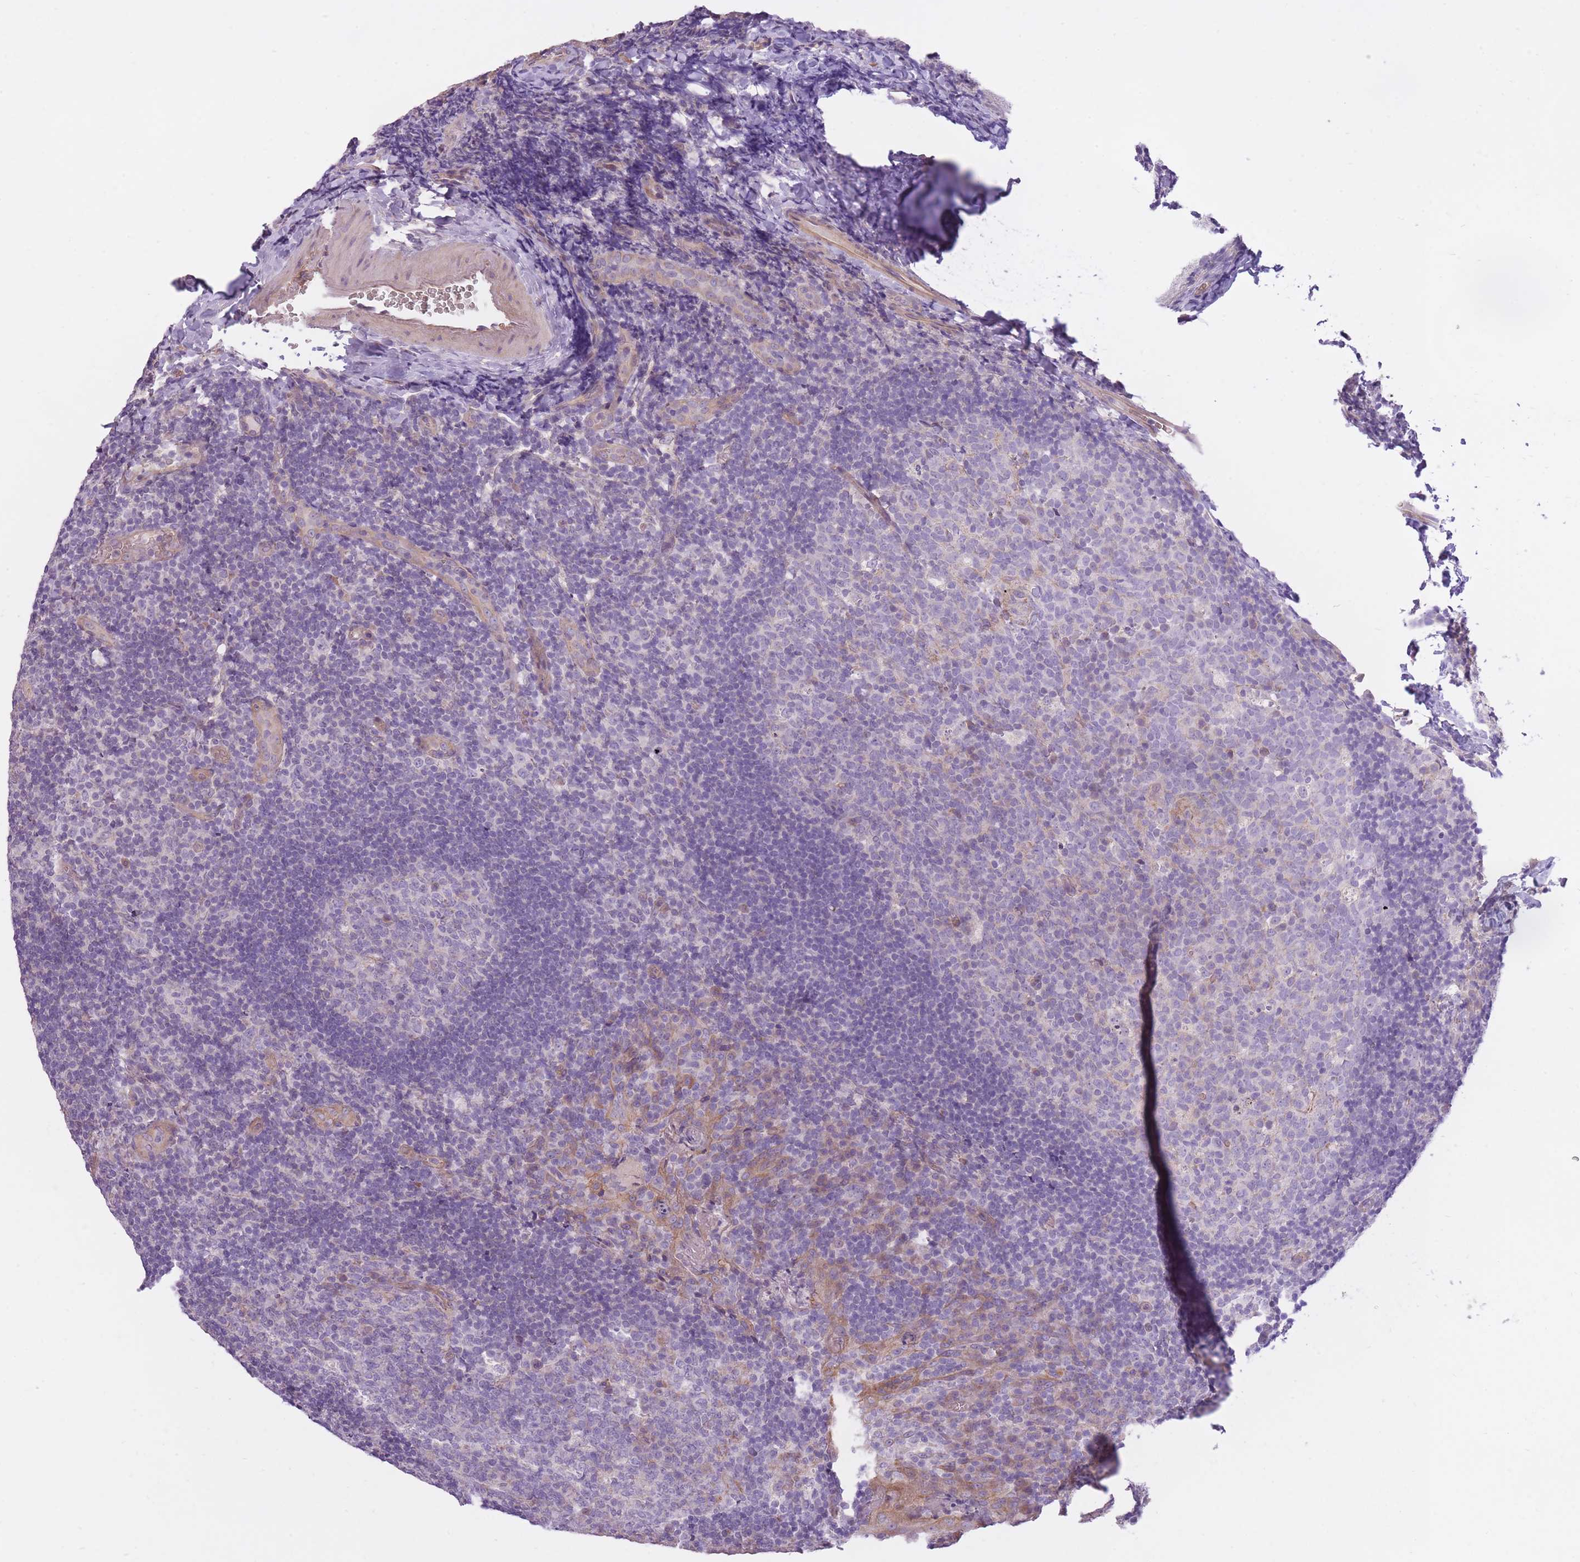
{"staining": {"intensity": "weak", "quantity": "<25%", "location": "cytoplasmic/membranous"}, "tissue": "tonsil", "cell_type": "Germinal center cells", "image_type": "normal", "snomed": [{"axis": "morphology", "description": "Normal tissue, NOS"}, {"axis": "topography", "description": "Tonsil"}], "caption": "High magnification brightfield microscopy of normal tonsil stained with DAB (brown) and counterstained with hematoxylin (blue): germinal center cells show no significant expression.", "gene": "REV1", "patient": {"sex": "male", "age": 17}}